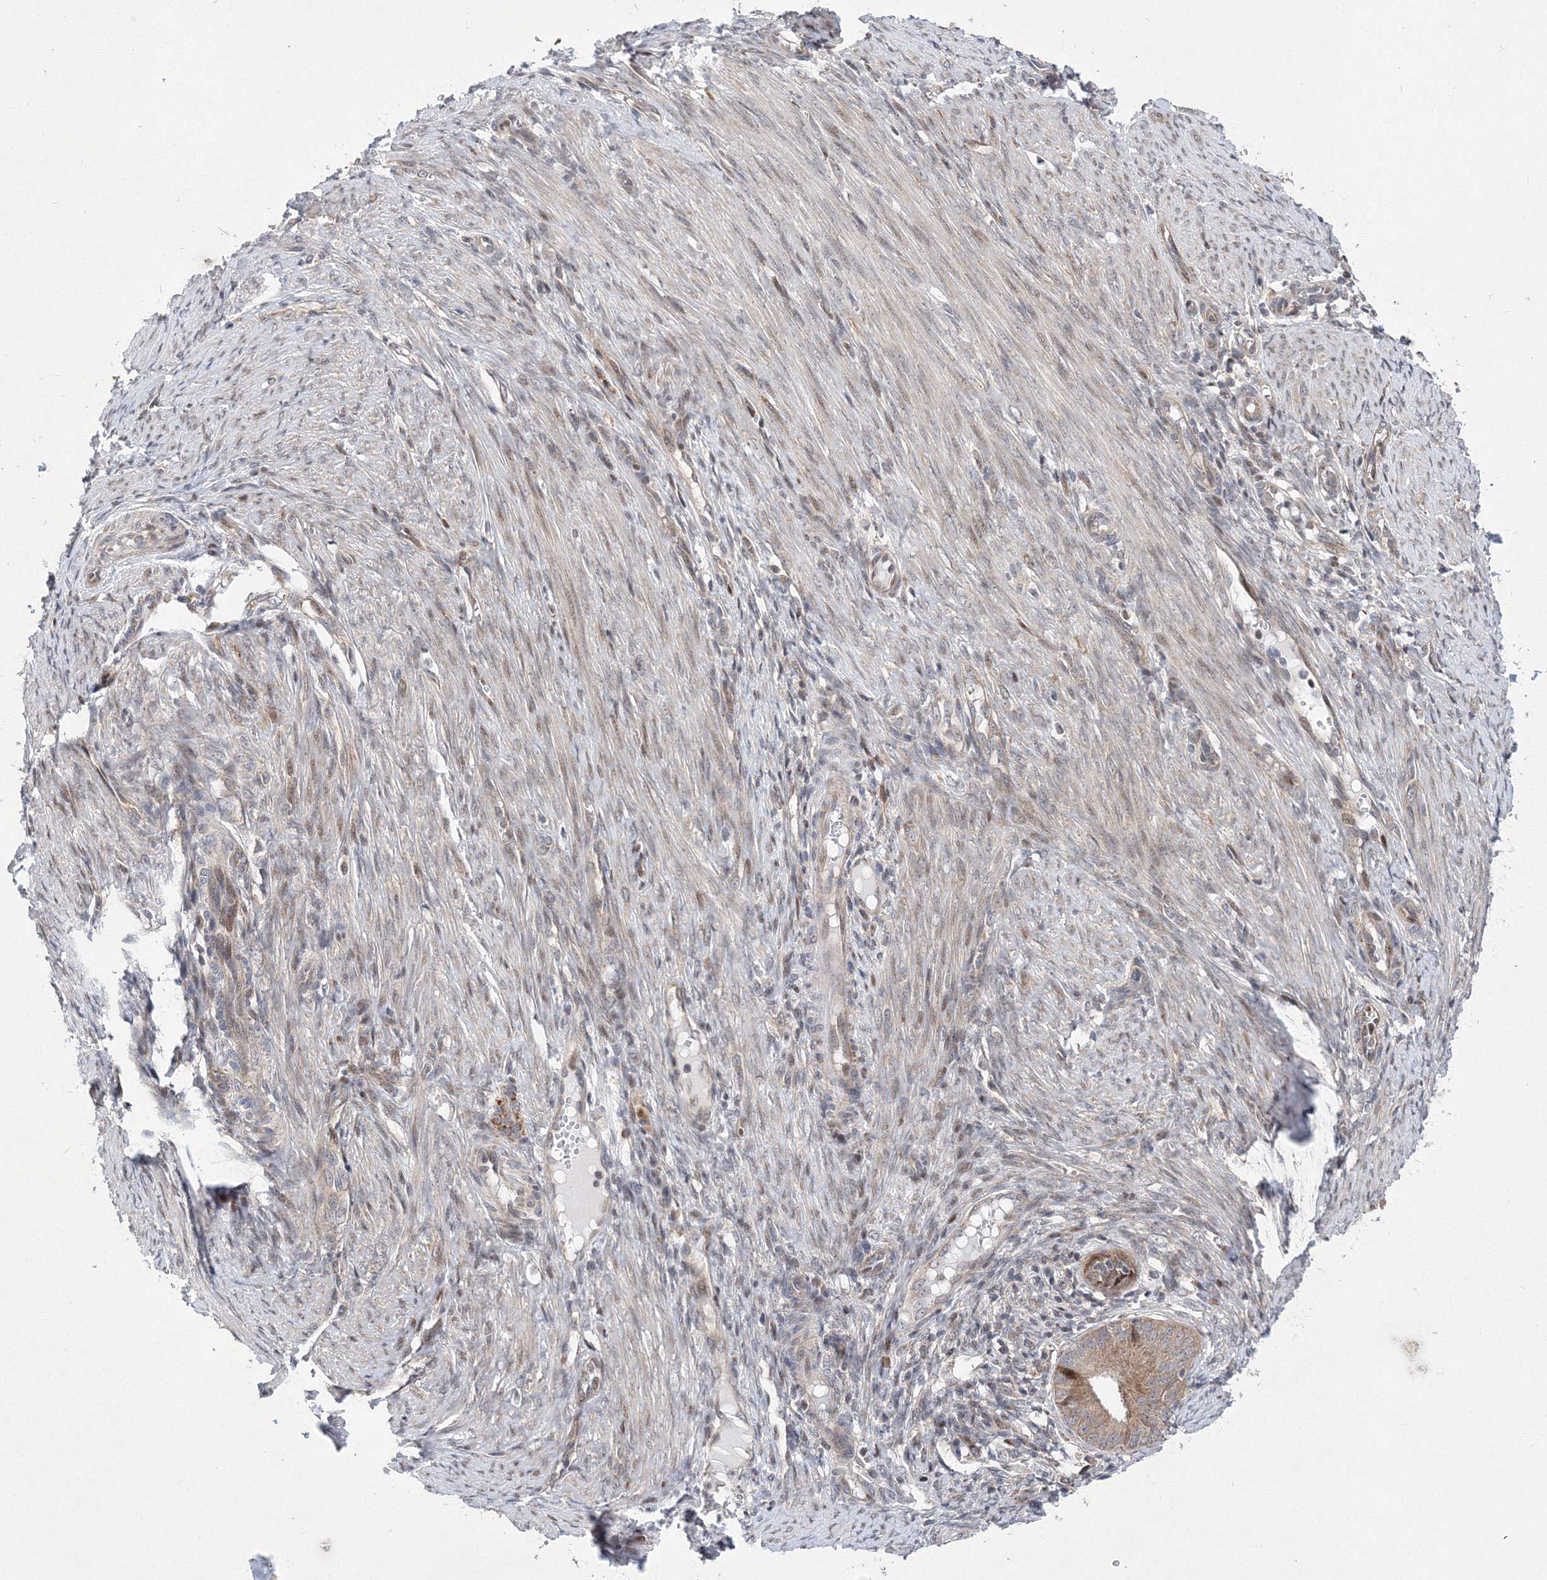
{"staining": {"intensity": "moderate", "quantity": ">75%", "location": "cytoplasmic/membranous"}, "tissue": "endometrial cancer", "cell_type": "Tumor cells", "image_type": "cancer", "snomed": [{"axis": "morphology", "description": "Adenocarcinoma, NOS"}, {"axis": "topography", "description": "Endometrium"}], "caption": "Protein staining by immunohistochemistry displays moderate cytoplasmic/membranous positivity in approximately >75% of tumor cells in endometrial cancer (adenocarcinoma). The staining was performed using DAB (3,3'-diaminobenzidine), with brown indicating positive protein expression. Nuclei are stained blue with hematoxylin.", "gene": "GPN1", "patient": {"sex": "female", "age": 51}}